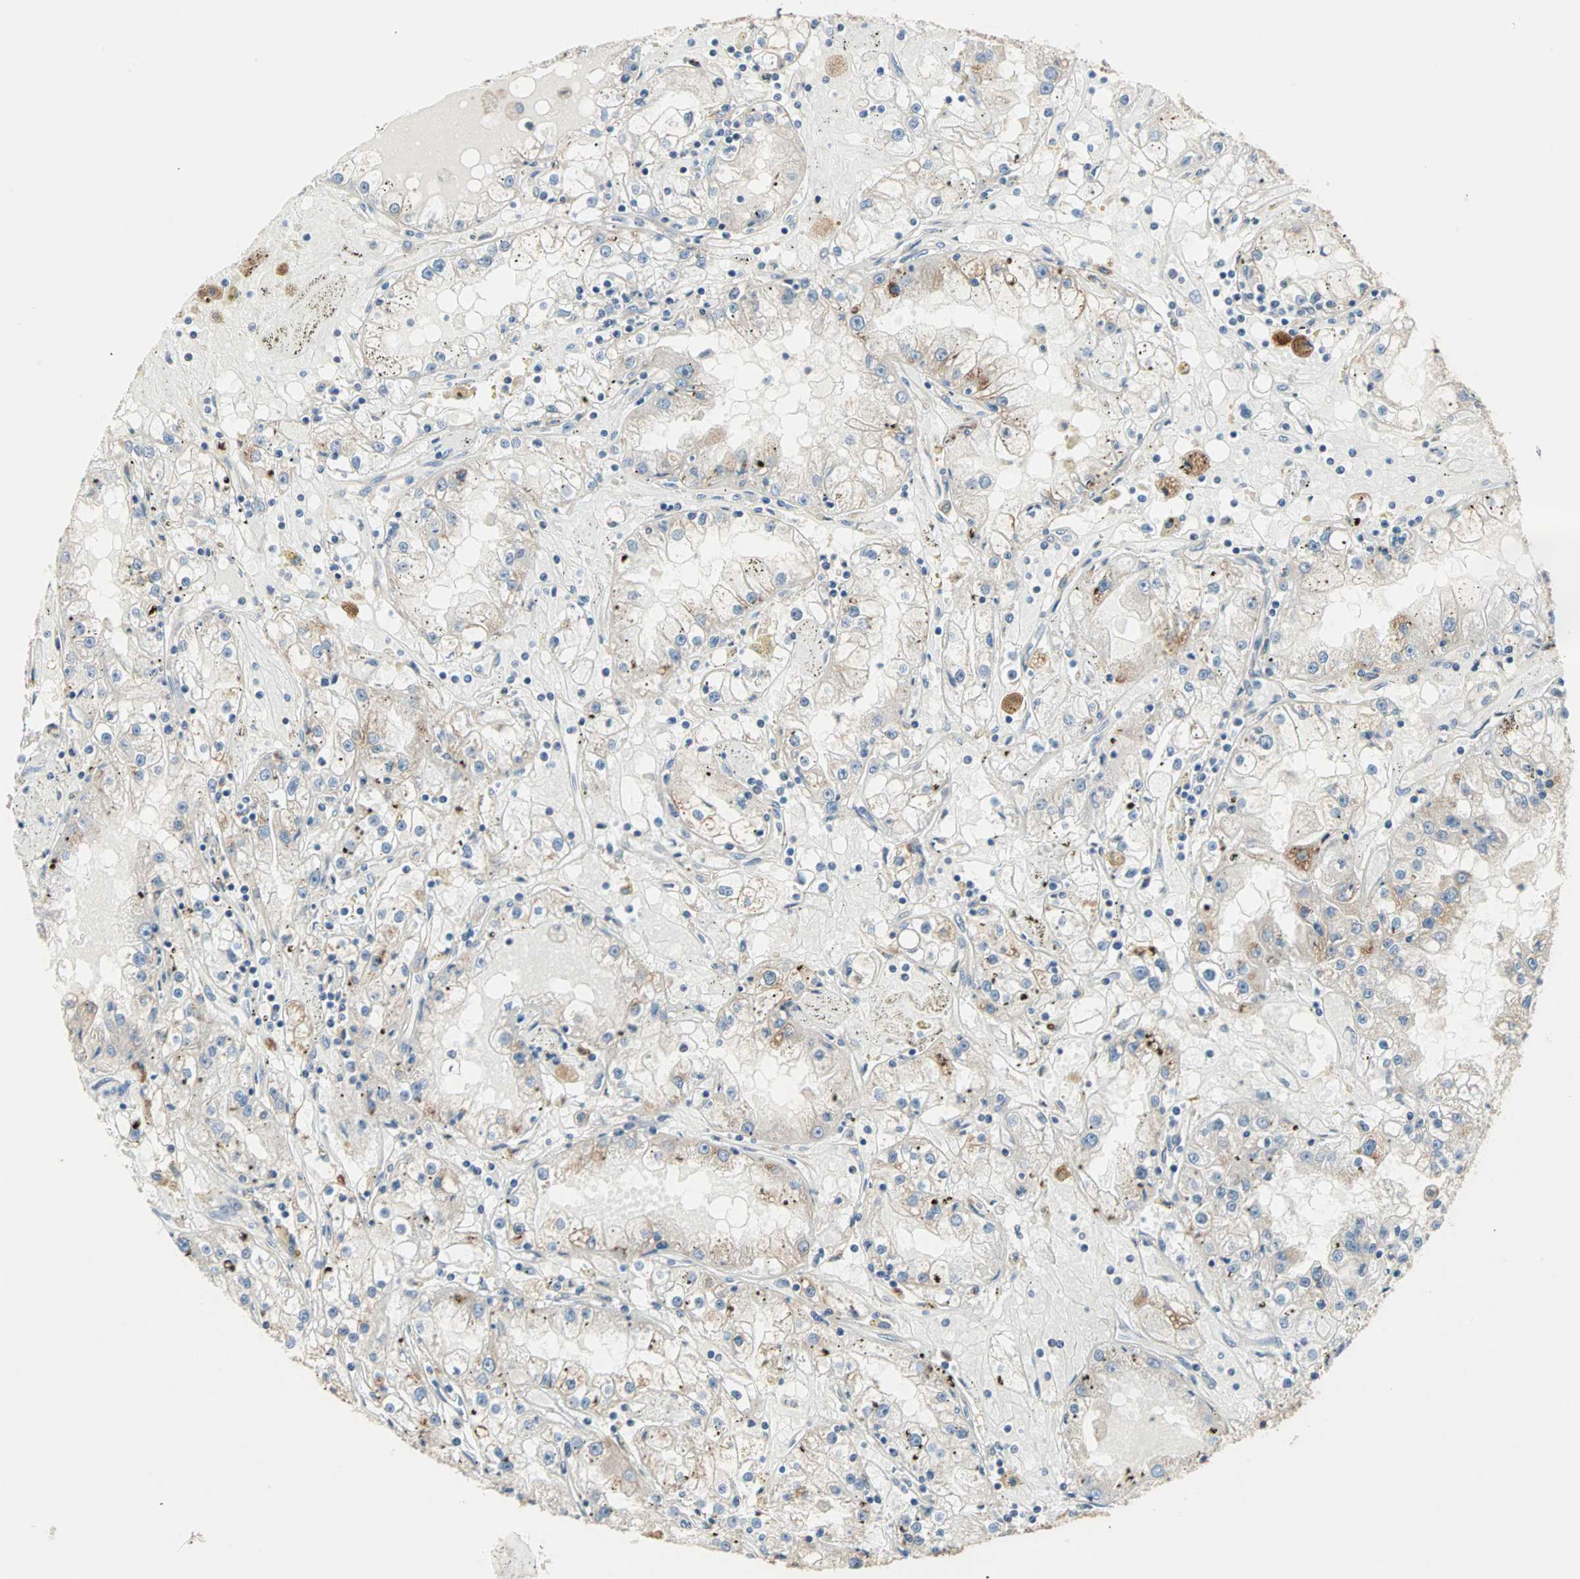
{"staining": {"intensity": "weak", "quantity": "<25%", "location": "cytoplasmic/membranous"}, "tissue": "renal cancer", "cell_type": "Tumor cells", "image_type": "cancer", "snomed": [{"axis": "morphology", "description": "Adenocarcinoma, NOS"}, {"axis": "topography", "description": "Kidney"}], "caption": "Tumor cells are negative for protein expression in human adenocarcinoma (renal). (DAB immunohistochemistry with hematoxylin counter stain).", "gene": "SAR1A", "patient": {"sex": "male", "age": 56}}